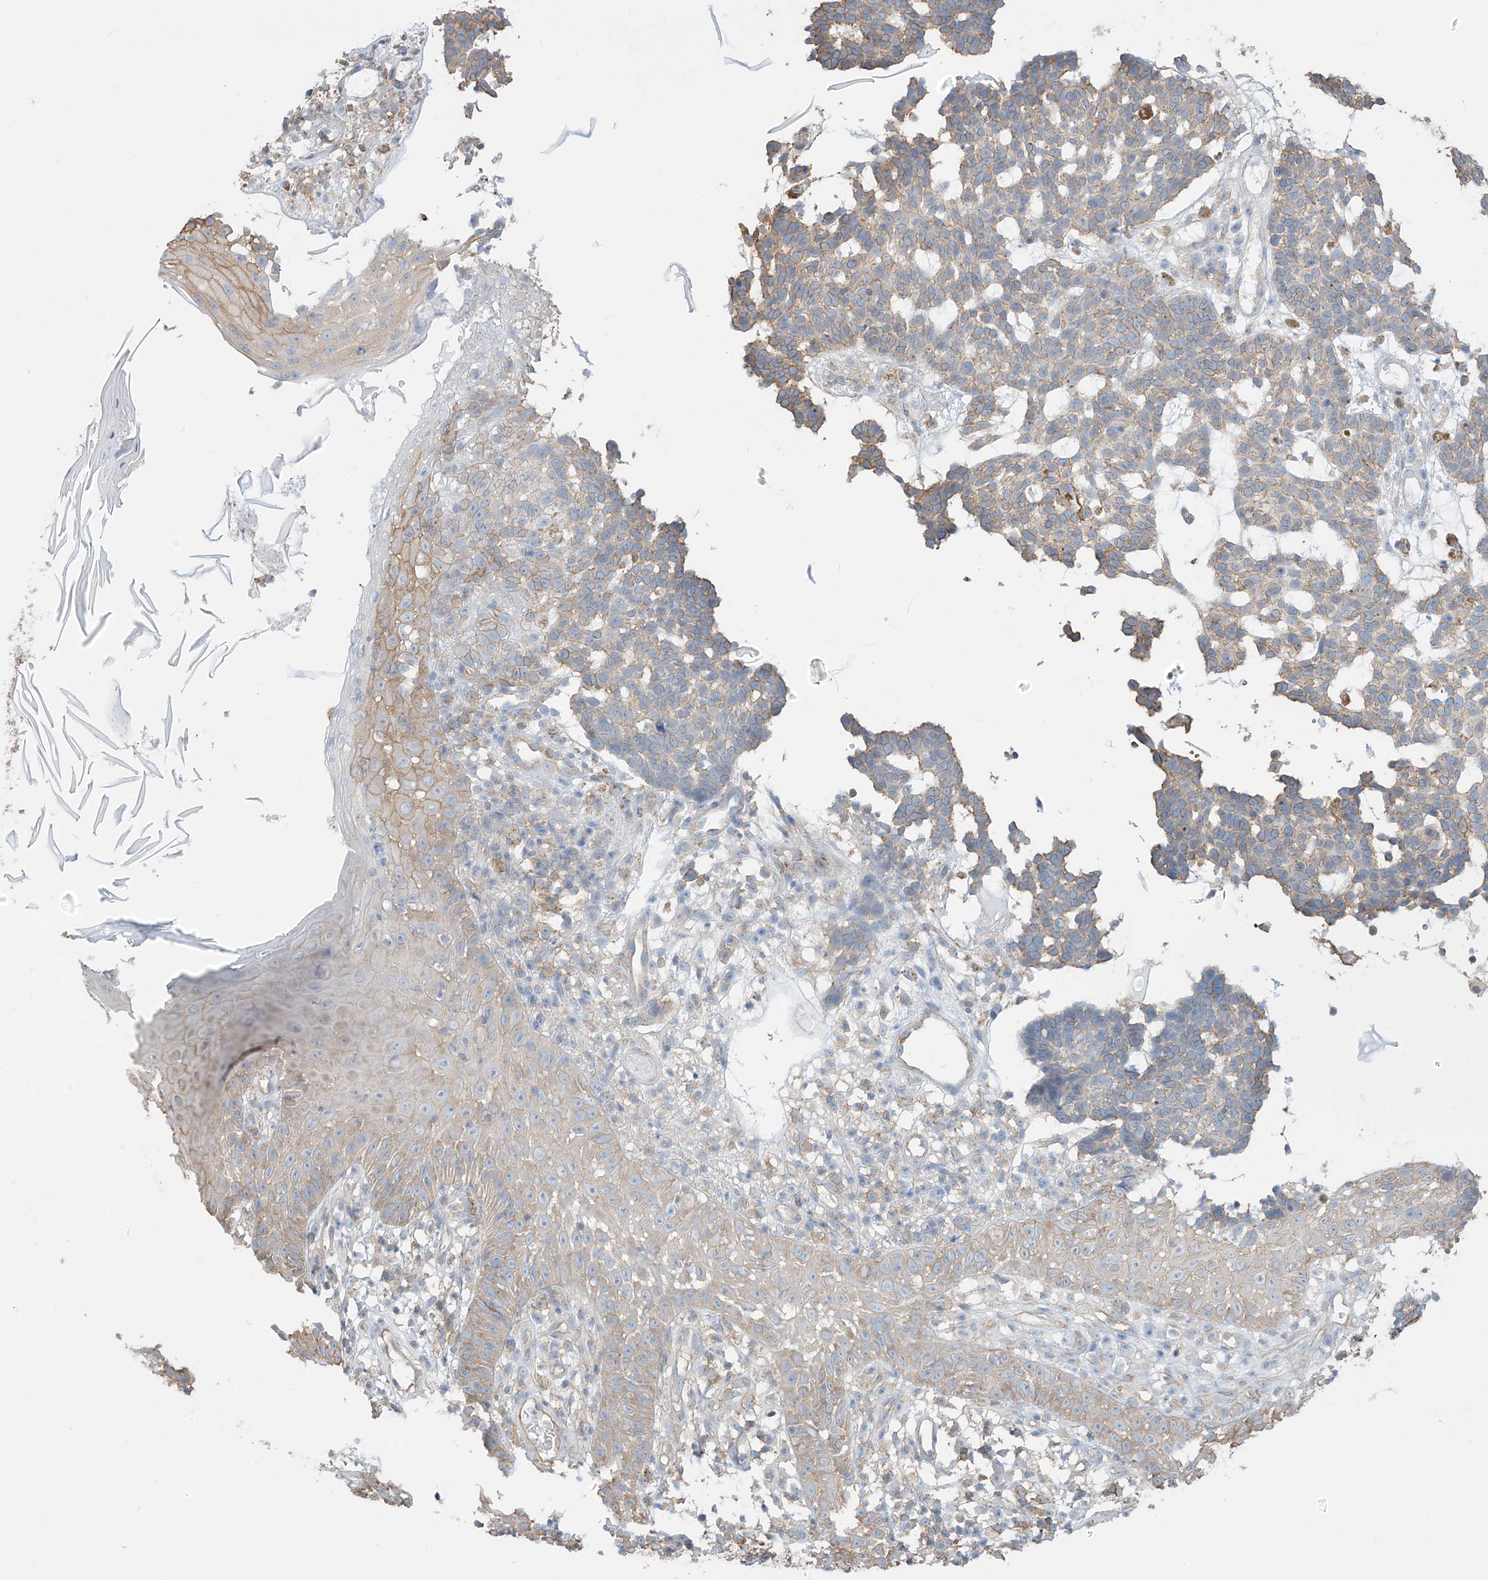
{"staining": {"intensity": "weak", "quantity": "25%-75%", "location": "cytoplasmic/membranous"}, "tissue": "skin cancer", "cell_type": "Tumor cells", "image_type": "cancer", "snomed": [{"axis": "morphology", "description": "Basal cell carcinoma"}, {"axis": "topography", "description": "Skin"}], "caption": "This histopathology image reveals immunohistochemistry staining of basal cell carcinoma (skin), with low weak cytoplasmic/membranous staining in about 25%-75% of tumor cells.", "gene": "ZNF846", "patient": {"sex": "male", "age": 85}}